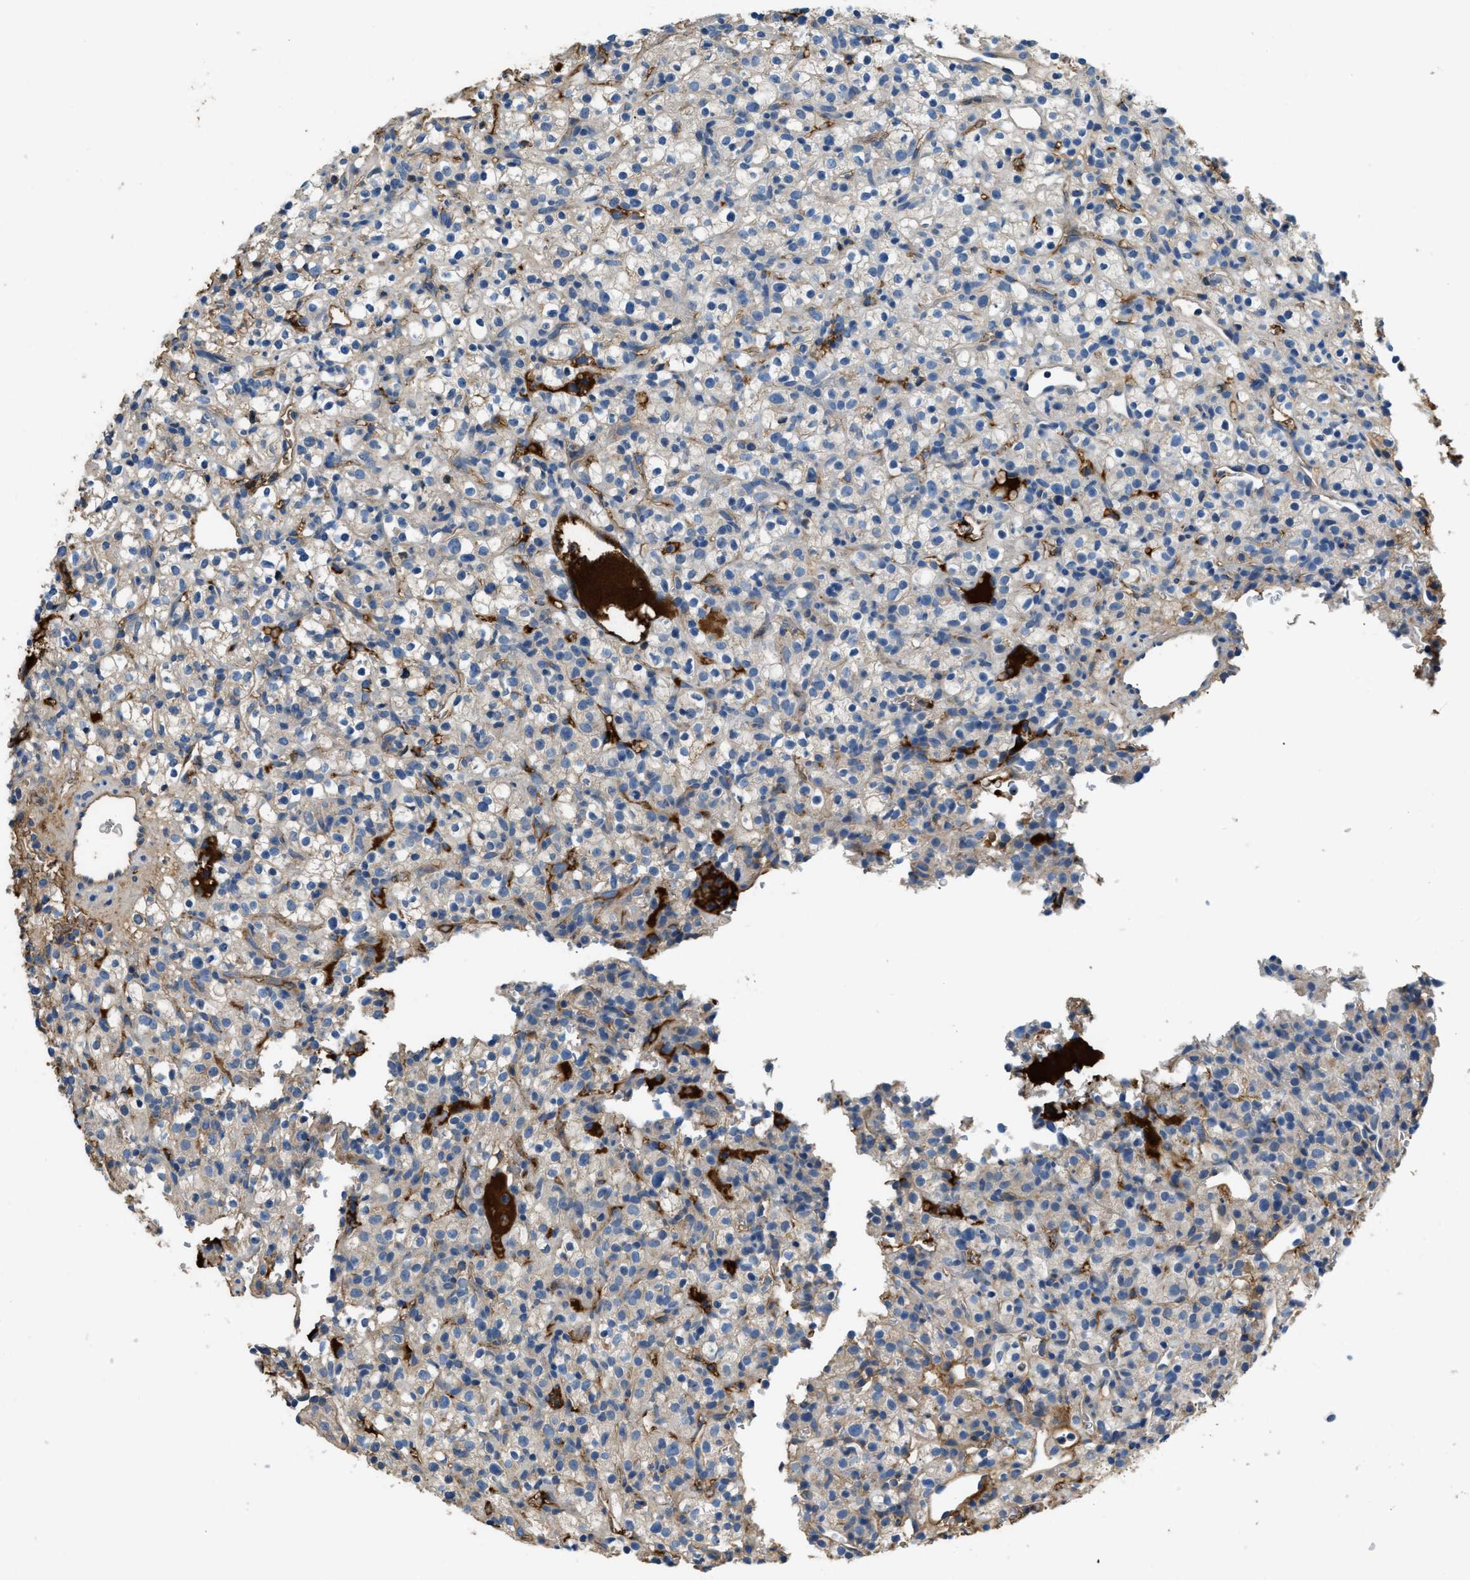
{"staining": {"intensity": "weak", "quantity": "<25%", "location": "cytoplasmic/membranous"}, "tissue": "renal cancer", "cell_type": "Tumor cells", "image_type": "cancer", "snomed": [{"axis": "morphology", "description": "Normal tissue, NOS"}, {"axis": "morphology", "description": "Adenocarcinoma, NOS"}, {"axis": "topography", "description": "Kidney"}], "caption": "Tumor cells are negative for brown protein staining in renal adenocarcinoma.", "gene": "STC1", "patient": {"sex": "female", "age": 72}}